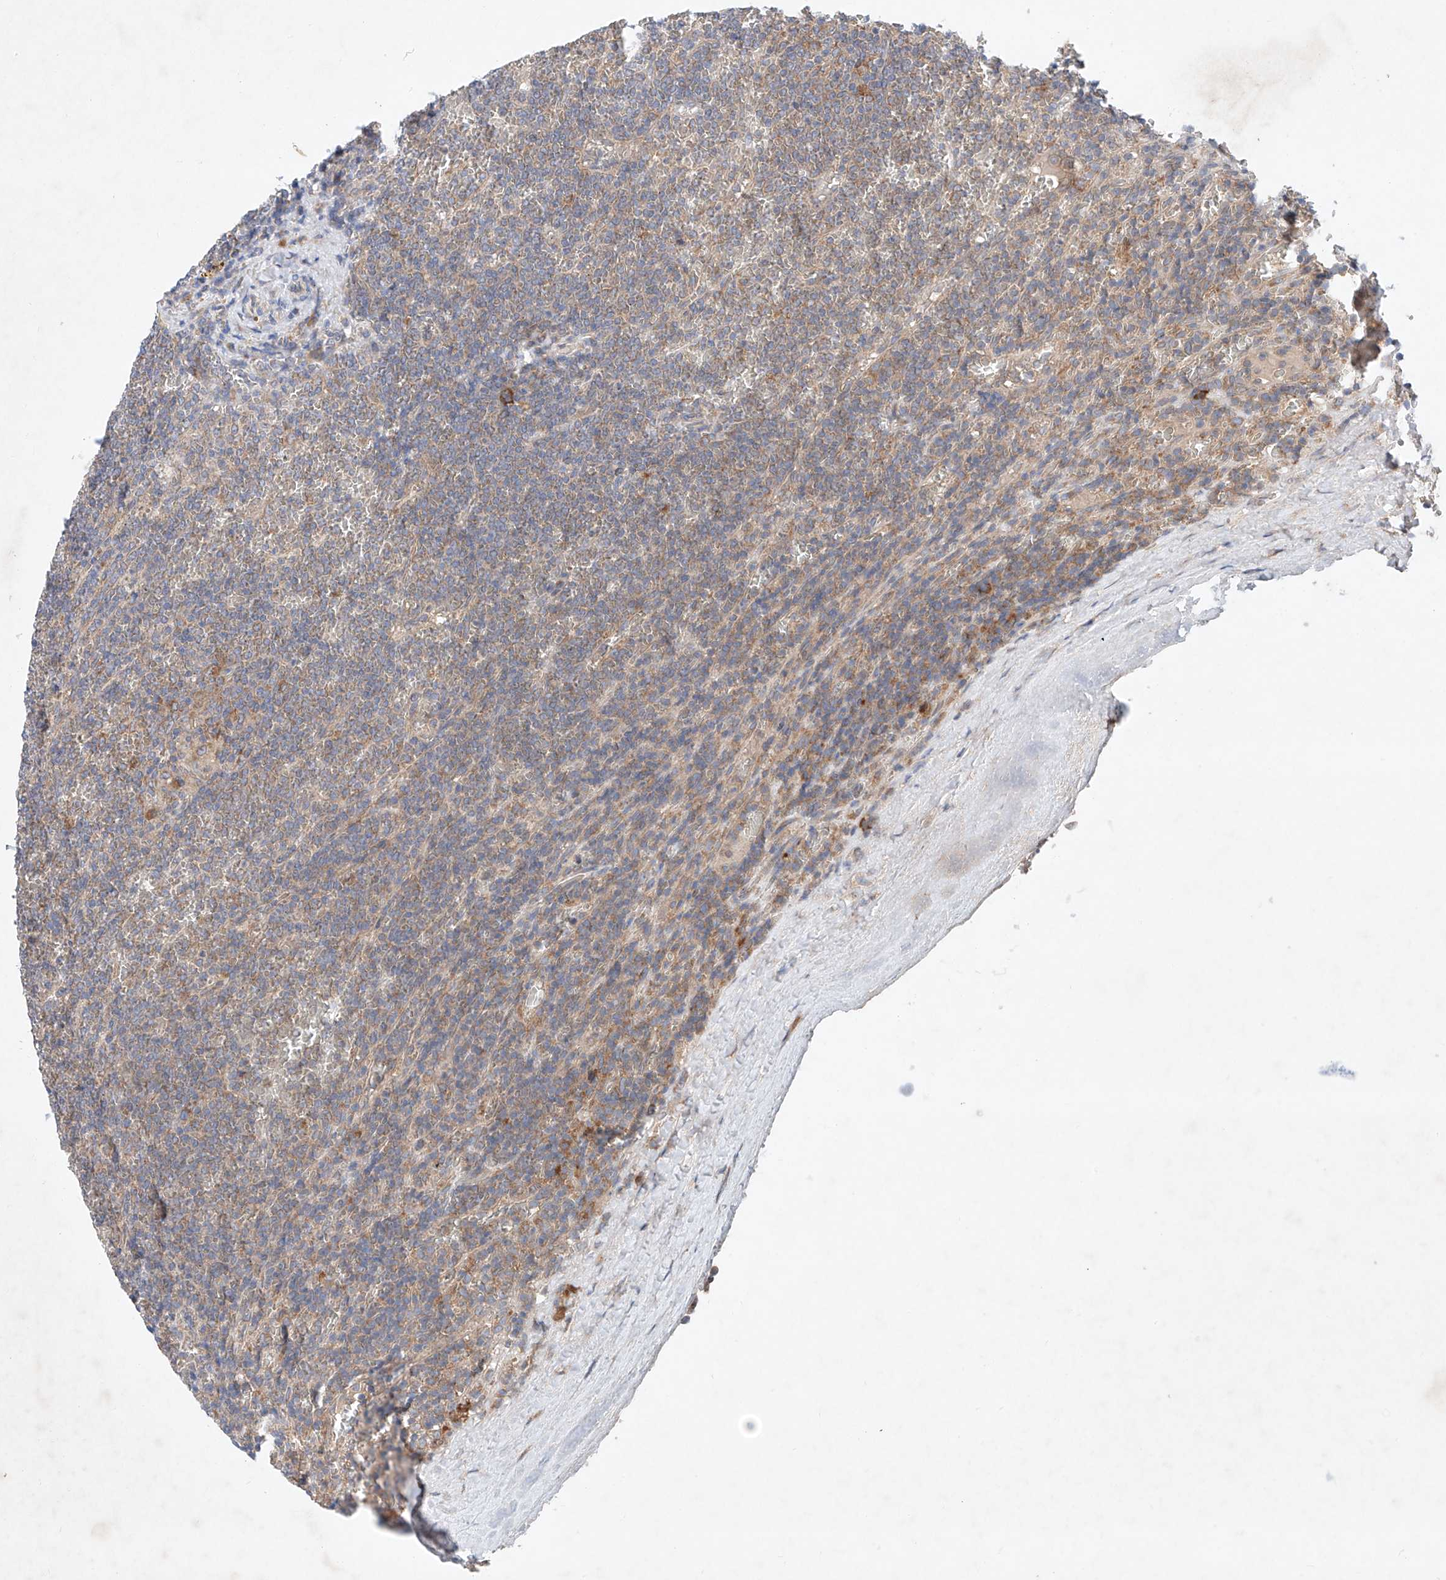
{"staining": {"intensity": "weak", "quantity": "<25%", "location": "cytoplasmic/membranous"}, "tissue": "lymphoma", "cell_type": "Tumor cells", "image_type": "cancer", "snomed": [{"axis": "morphology", "description": "Malignant lymphoma, non-Hodgkin's type, Low grade"}, {"axis": "topography", "description": "Spleen"}], "caption": "This is a histopathology image of immunohistochemistry staining of lymphoma, which shows no staining in tumor cells.", "gene": "FASTK", "patient": {"sex": "female", "age": 19}}